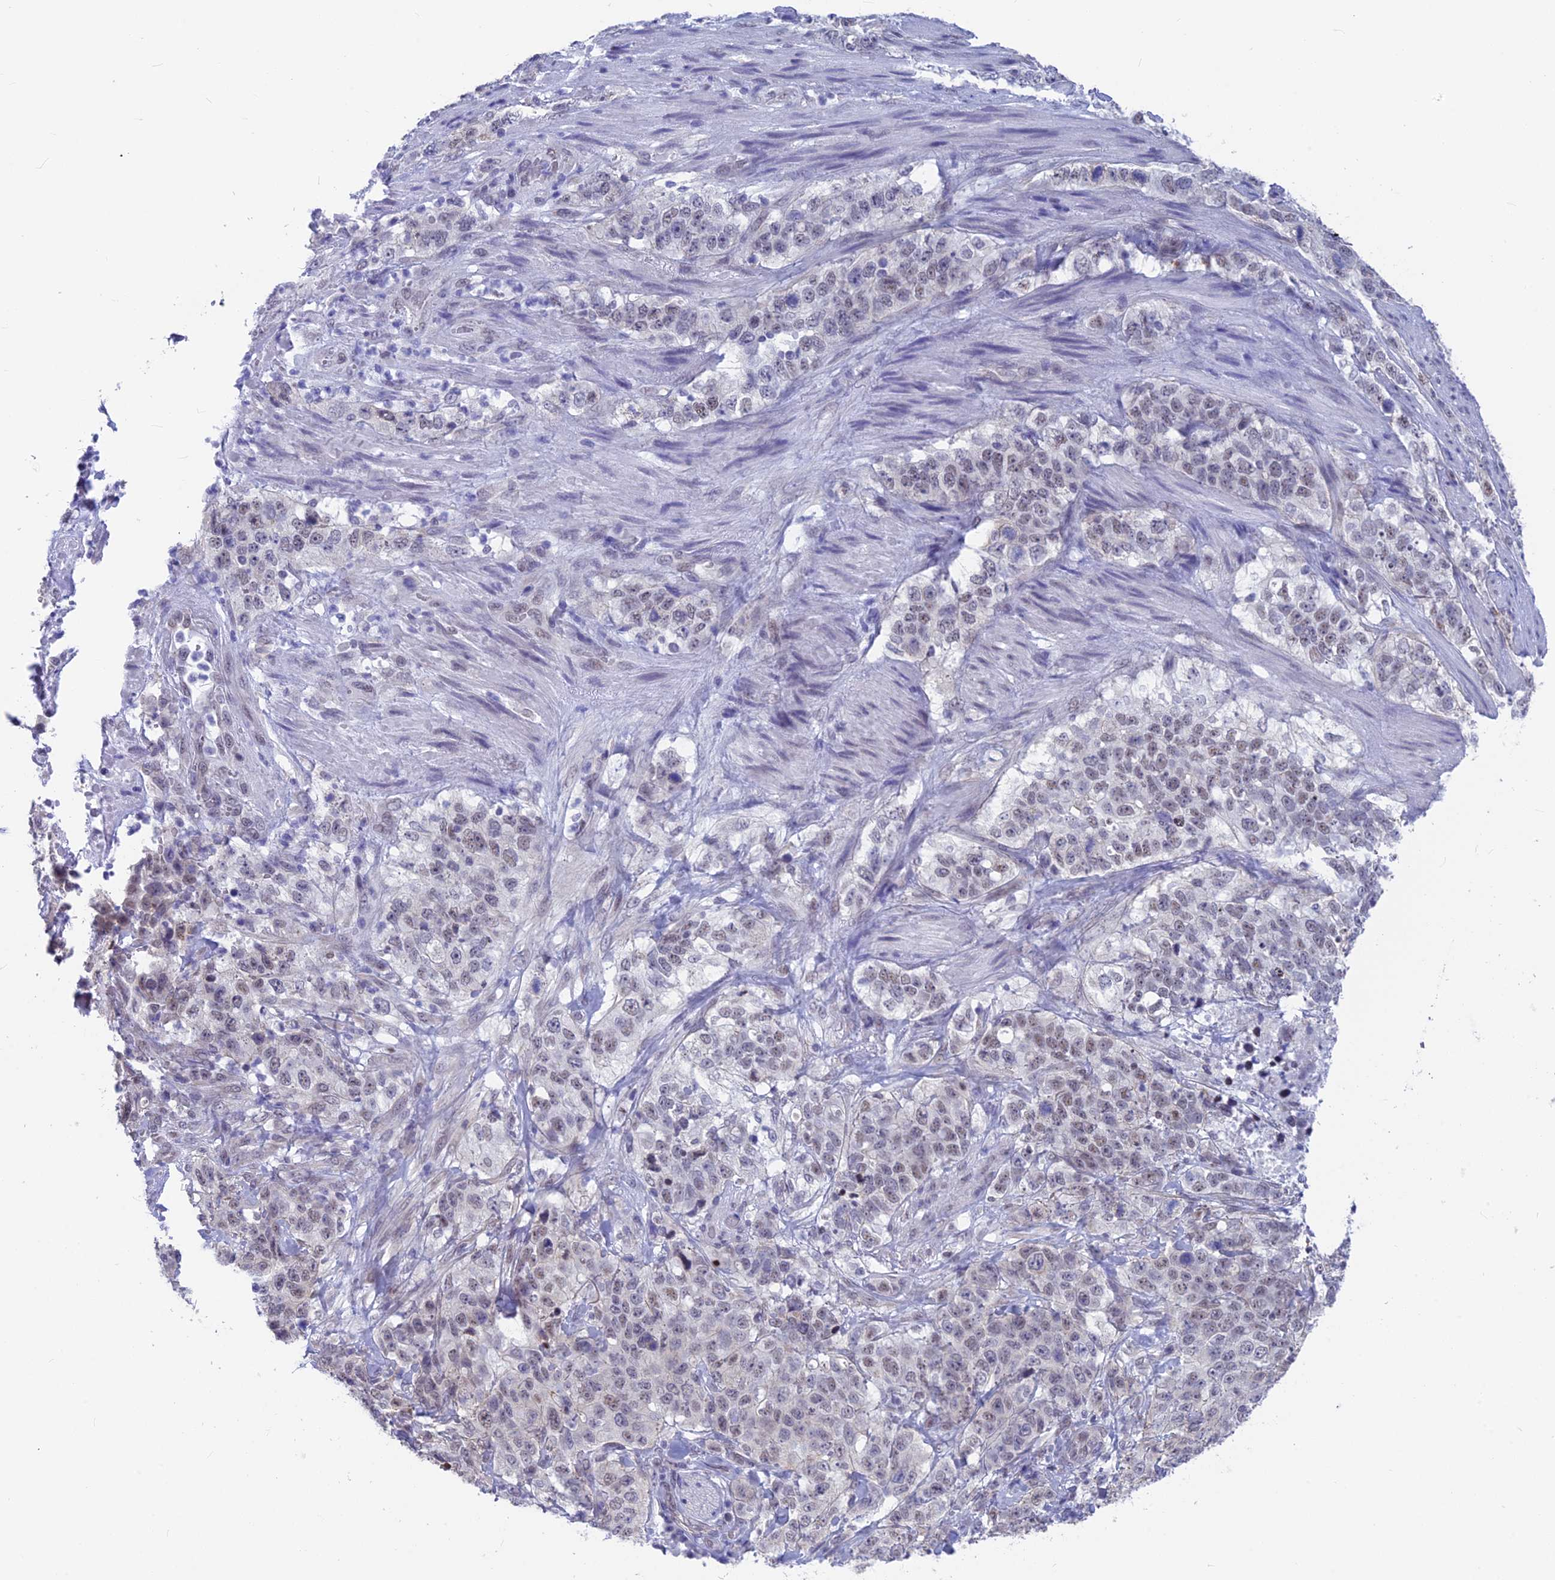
{"staining": {"intensity": "weak", "quantity": "25%-75%", "location": "nuclear"}, "tissue": "stomach cancer", "cell_type": "Tumor cells", "image_type": "cancer", "snomed": [{"axis": "morphology", "description": "Adenocarcinoma, NOS"}, {"axis": "topography", "description": "Stomach"}], "caption": "Immunohistochemical staining of stomach adenocarcinoma reveals weak nuclear protein positivity in about 25%-75% of tumor cells.", "gene": "SRSF5", "patient": {"sex": "male", "age": 48}}